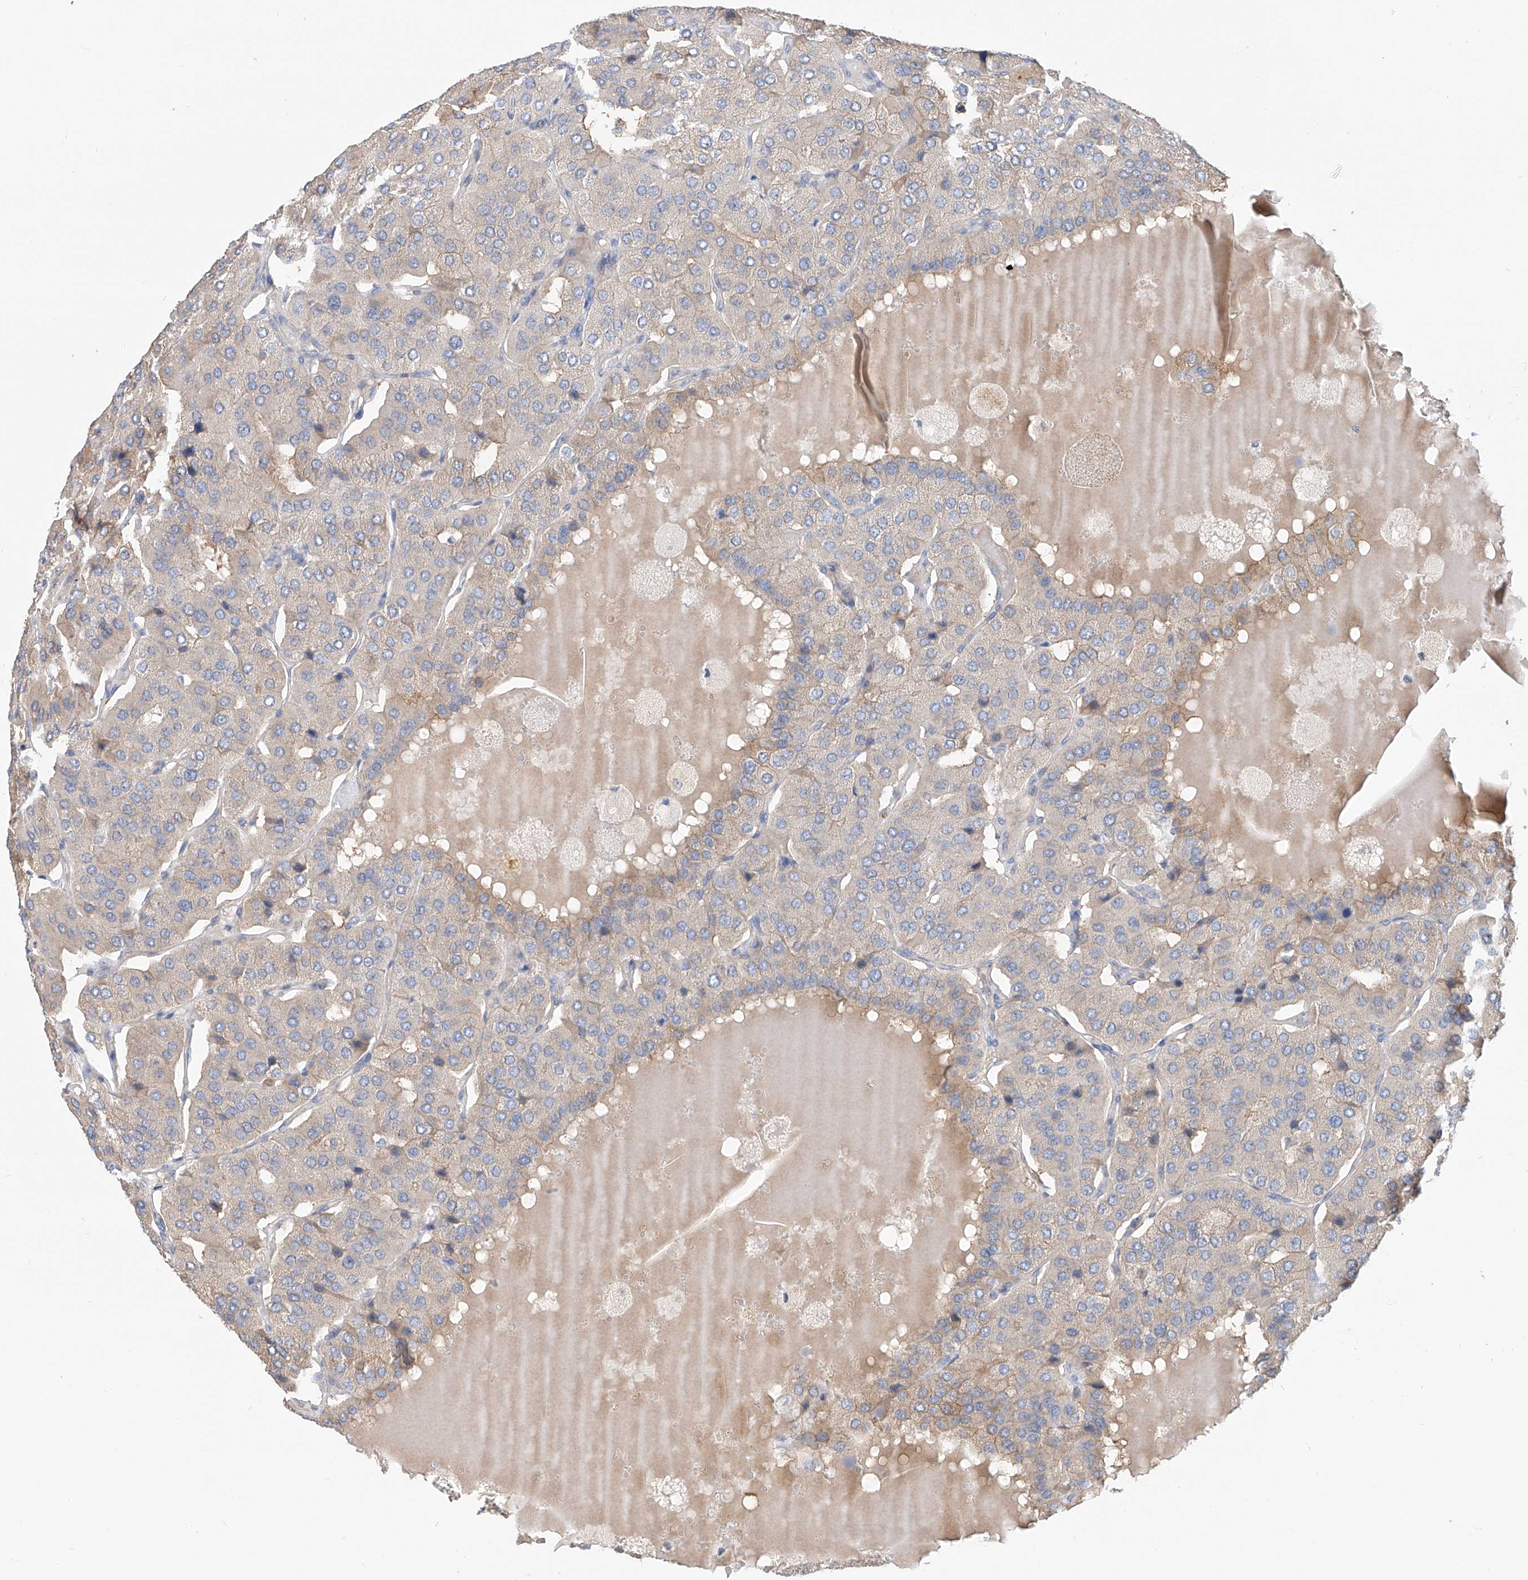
{"staining": {"intensity": "weak", "quantity": "<25%", "location": "cytoplasmic/membranous"}, "tissue": "parathyroid gland", "cell_type": "Glandular cells", "image_type": "normal", "snomed": [{"axis": "morphology", "description": "Normal tissue, NOS"}, {"axis": "morphology", "description": "Adenoma, NOS"}, {"axis": "topography", "description": "Parathyroid gland"}], "caption": "Immunohistochemistry of unremarkable human parathyroid gland reveals no expression in glandular cells.", "gene": "SLC22A7", "patient": {"sex": "female", "age": 86}}